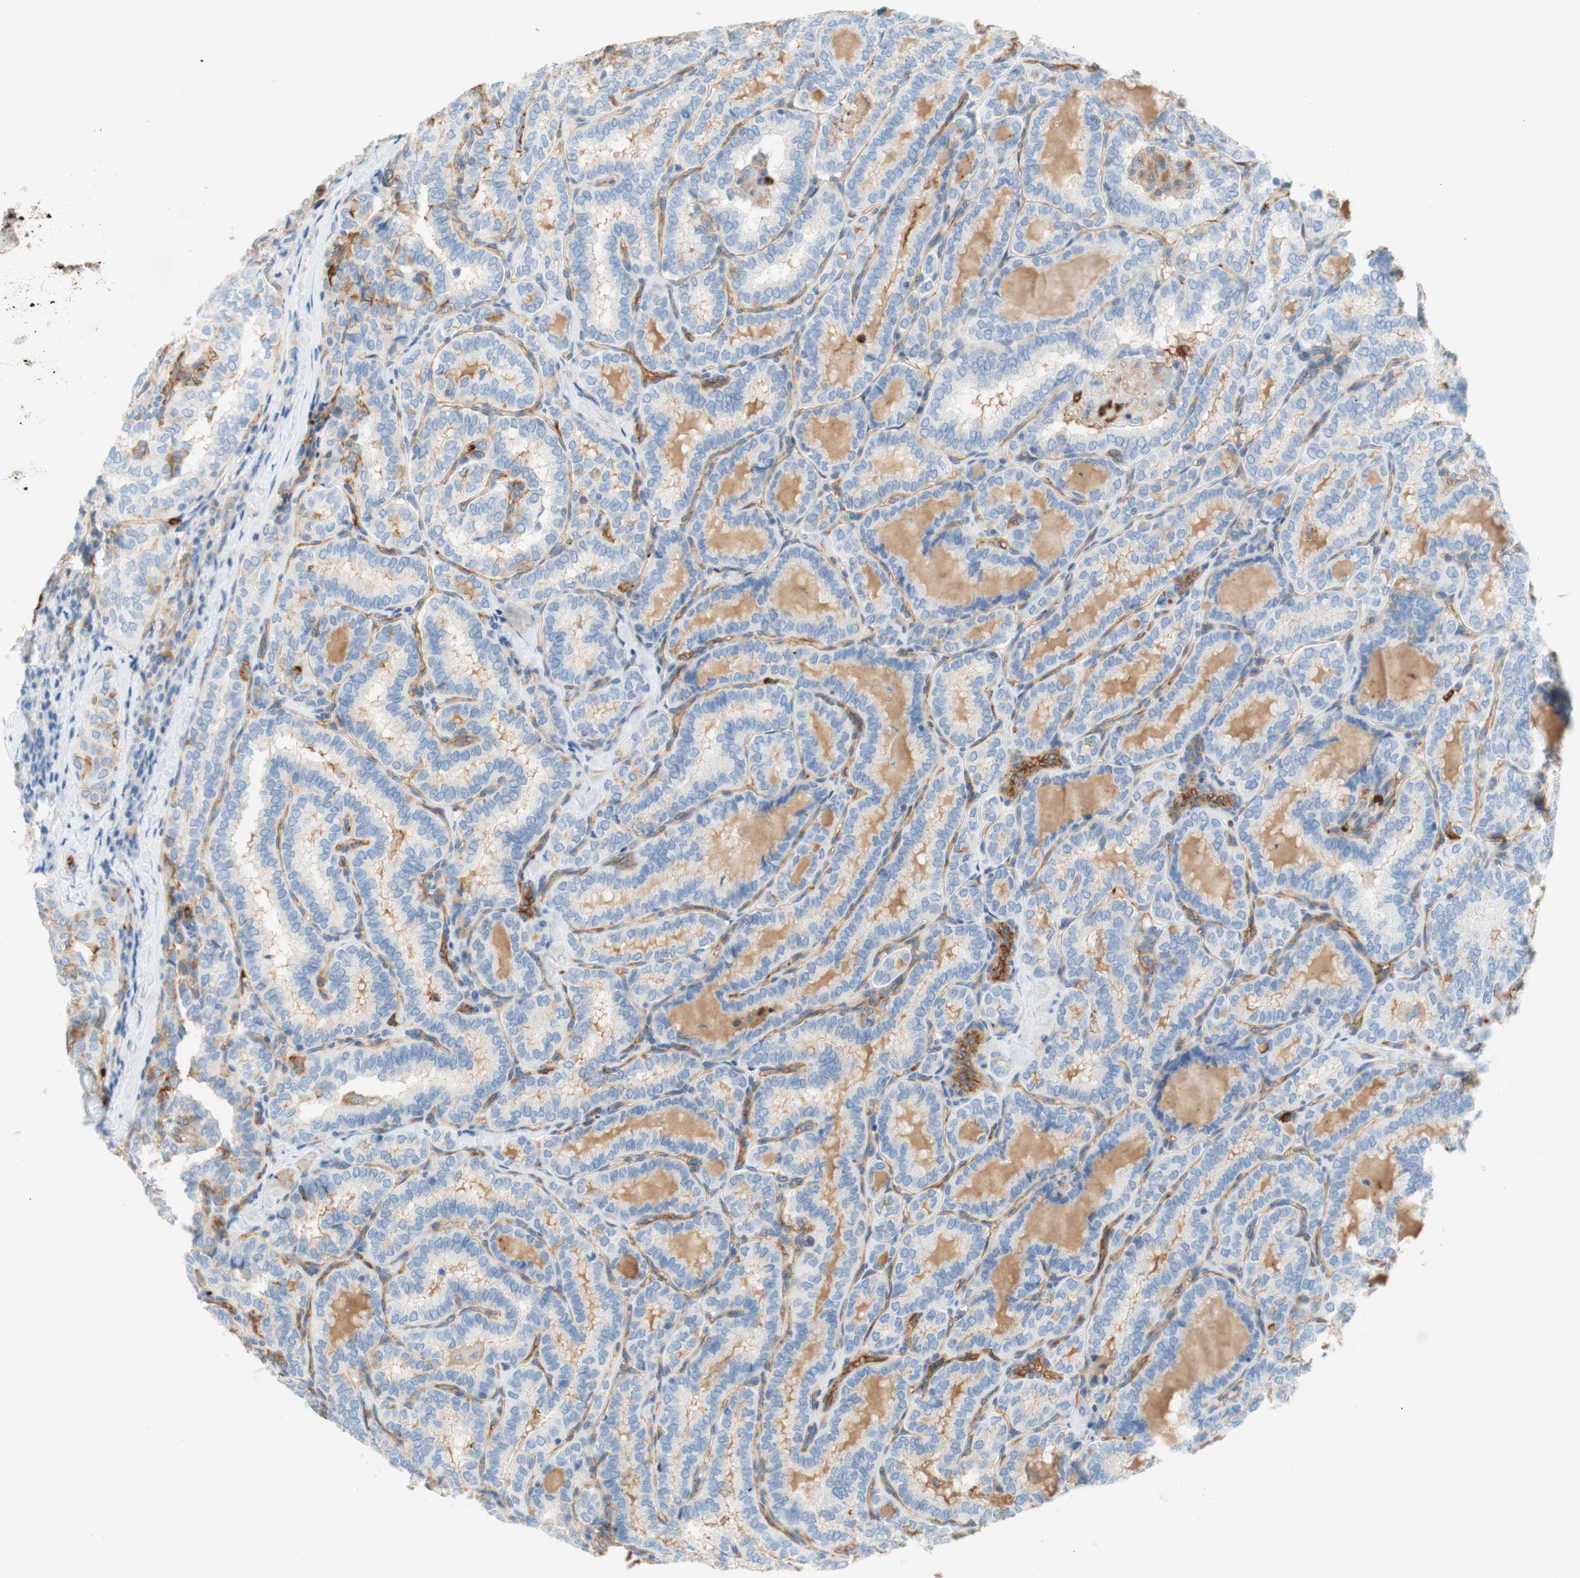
{"staining": {"intensity": "negative", "quantity": "none", "location": "none"}, "tissue": "thyroid cancer", "cell_type": "Tumor cells", "image_type": "cancer", "snomed": [{"axis": "morphology", "description": "Normal tissue, NOS"}, {"axis": "morphology", "description": "Papillary adenocarcinoma, NOS"}, {"axis": "topography", "description": "Thyroid gland"}], "caption": "A histopathology image of thyroid cancer stained for a protein demonstrates no brown staining in tumor cells.", "gene": "STOM", "patient": {"sex": "female", "age": 30}}